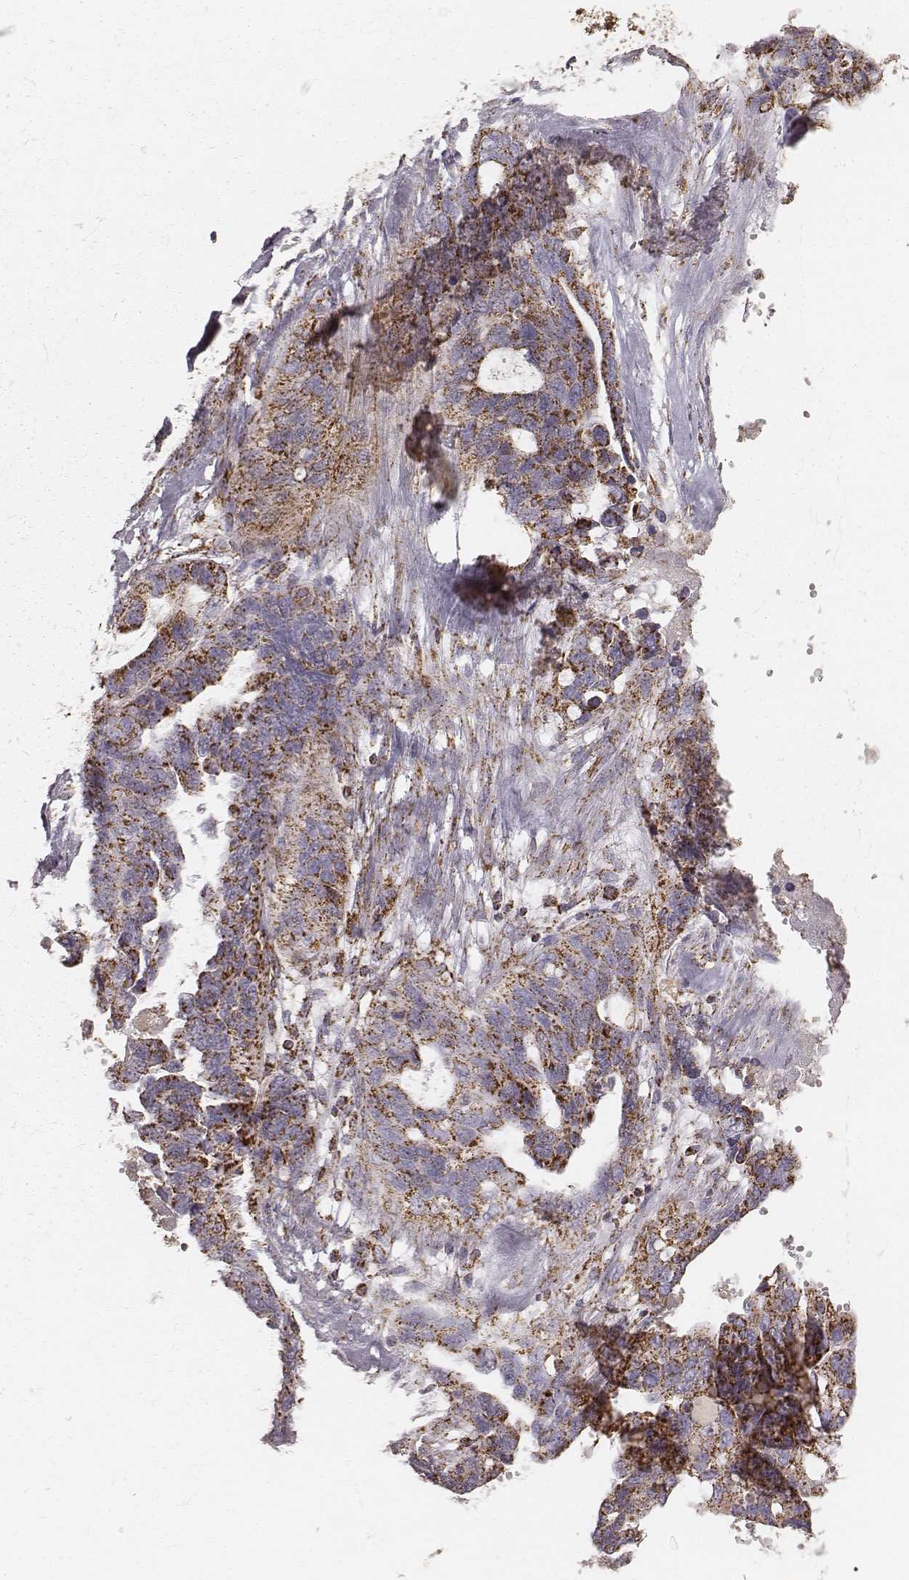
{"staining": {"intensity": "strong", "quantity": ">75%", "location": "cytoplasmic/membranous"}, "tissue": "ovarian cancer", "cell_type": "Tumor cells", "image_type": "cancer", "snomed": [{"axis": "morphology", "description": "Cystadenocarcinoma, serous, NOS"}, {"axis": "topography", "description": "Ovary"}], "caption": "The immunohistochemical stain shows strong cytoplasmic/membranous expression in tumor cells of ovarian serous cystadenocarcinoma tissue.", "gene": "CS", "patient": {"sex": "female", "age": 69}}